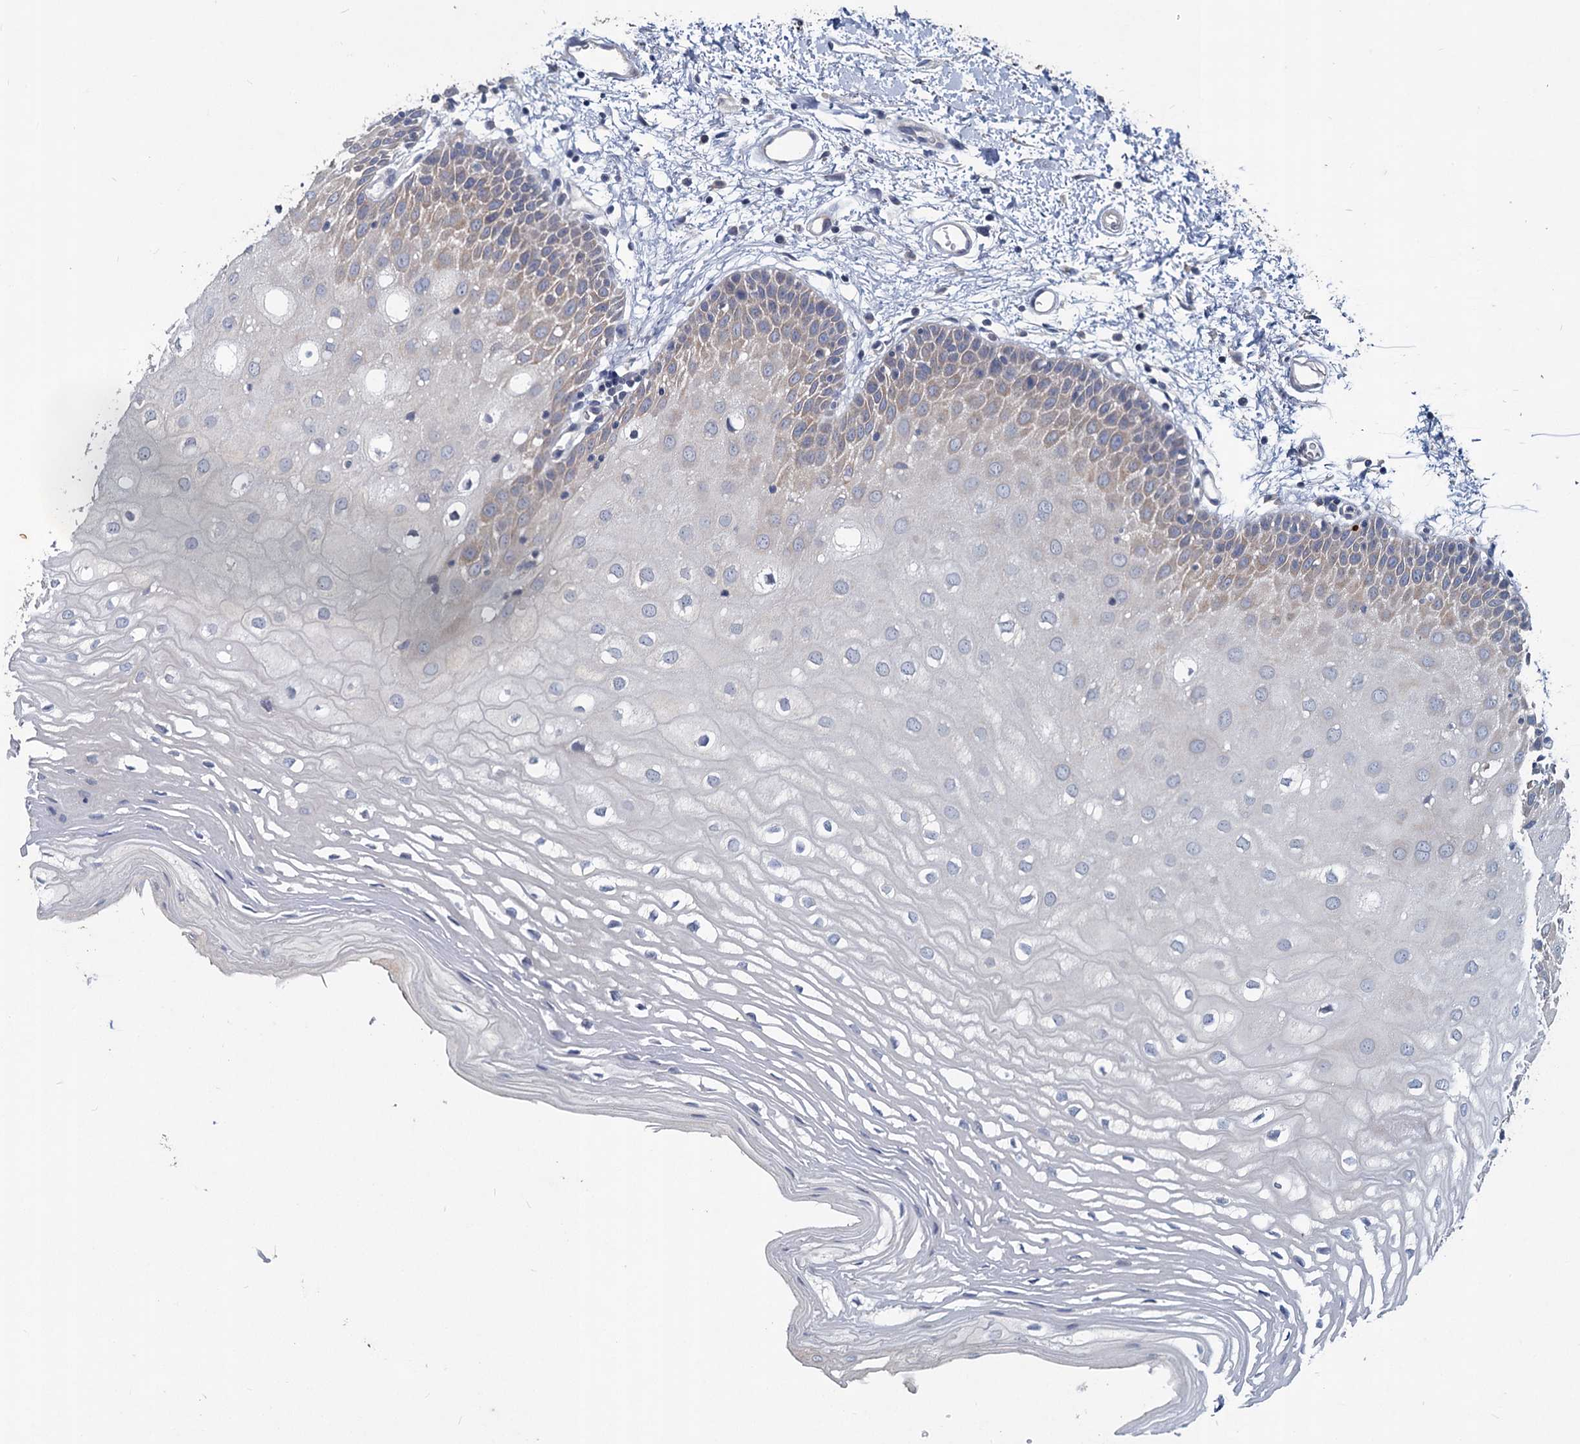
{"staining": {"intensity": "weak", "quantity": "<25%", "location": "cytoplasmic/membranous"}, "tissue": "oral mucosa", "cell_type": "Squamous epithelial cells", "image_type": "normal", "snomed": [{"axis": "morphology", "description": "Normal tissue, NOS"}, {"axis": "topography", "description": "Oral tissue"}, {"axis": "topography", "description": "Tounge, NOS"}], "caption": "The immunohistochemistry (IHC) micrograph has no significant positivity in squamous epithelial cells of oral mucosa. (DAB immunohistochemistry (IHC) visualized using brightfield microscopy, high magnification).", "gene": "SLC2A7", "patient": {"sex": "female", "age": 73}}